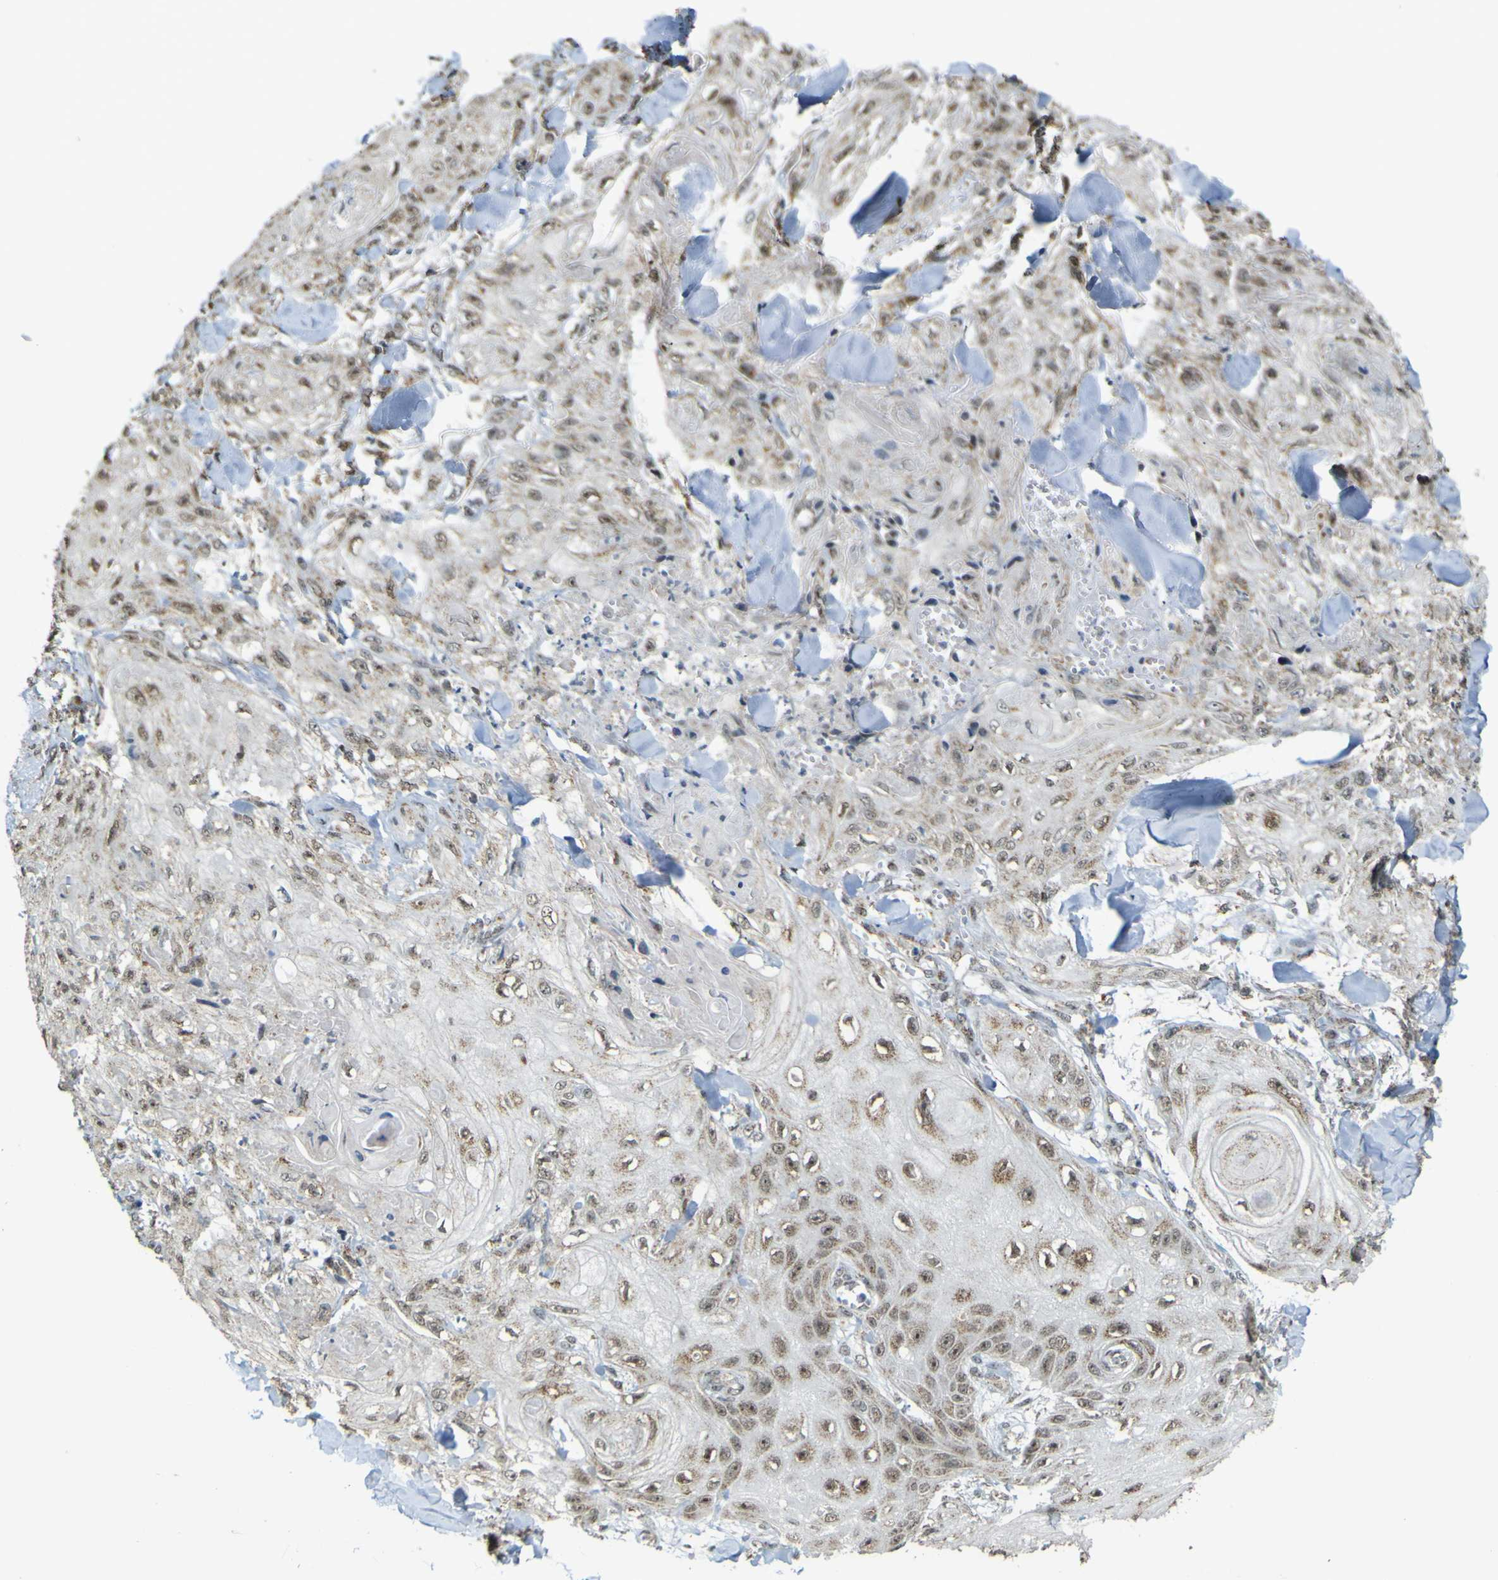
{"staining": {"intensity": "moderate", "quantity": ">75%", "location": "cytoplasmic/membranous,nuclear"}, "tissue": "skin cancer", "cell_type": "Tumor cells", "image_type": "cancer", "snomed": [{"axis": "morphology", "description": "Squamous cell carcinoma, NOS"}, {"axis": "topography", "description": "Skin"}], "caption": "DAB immunohistochemical staining of skin cancer reveals moderate cytoplasmic/membranous and nuclear protein positivity in about >75% of tumor cells. (DAB IHC, brown staining for protein, blue staining for nuclei).", "gene": "ACBD5", "patient": {"sex": "male", "age": 74}}